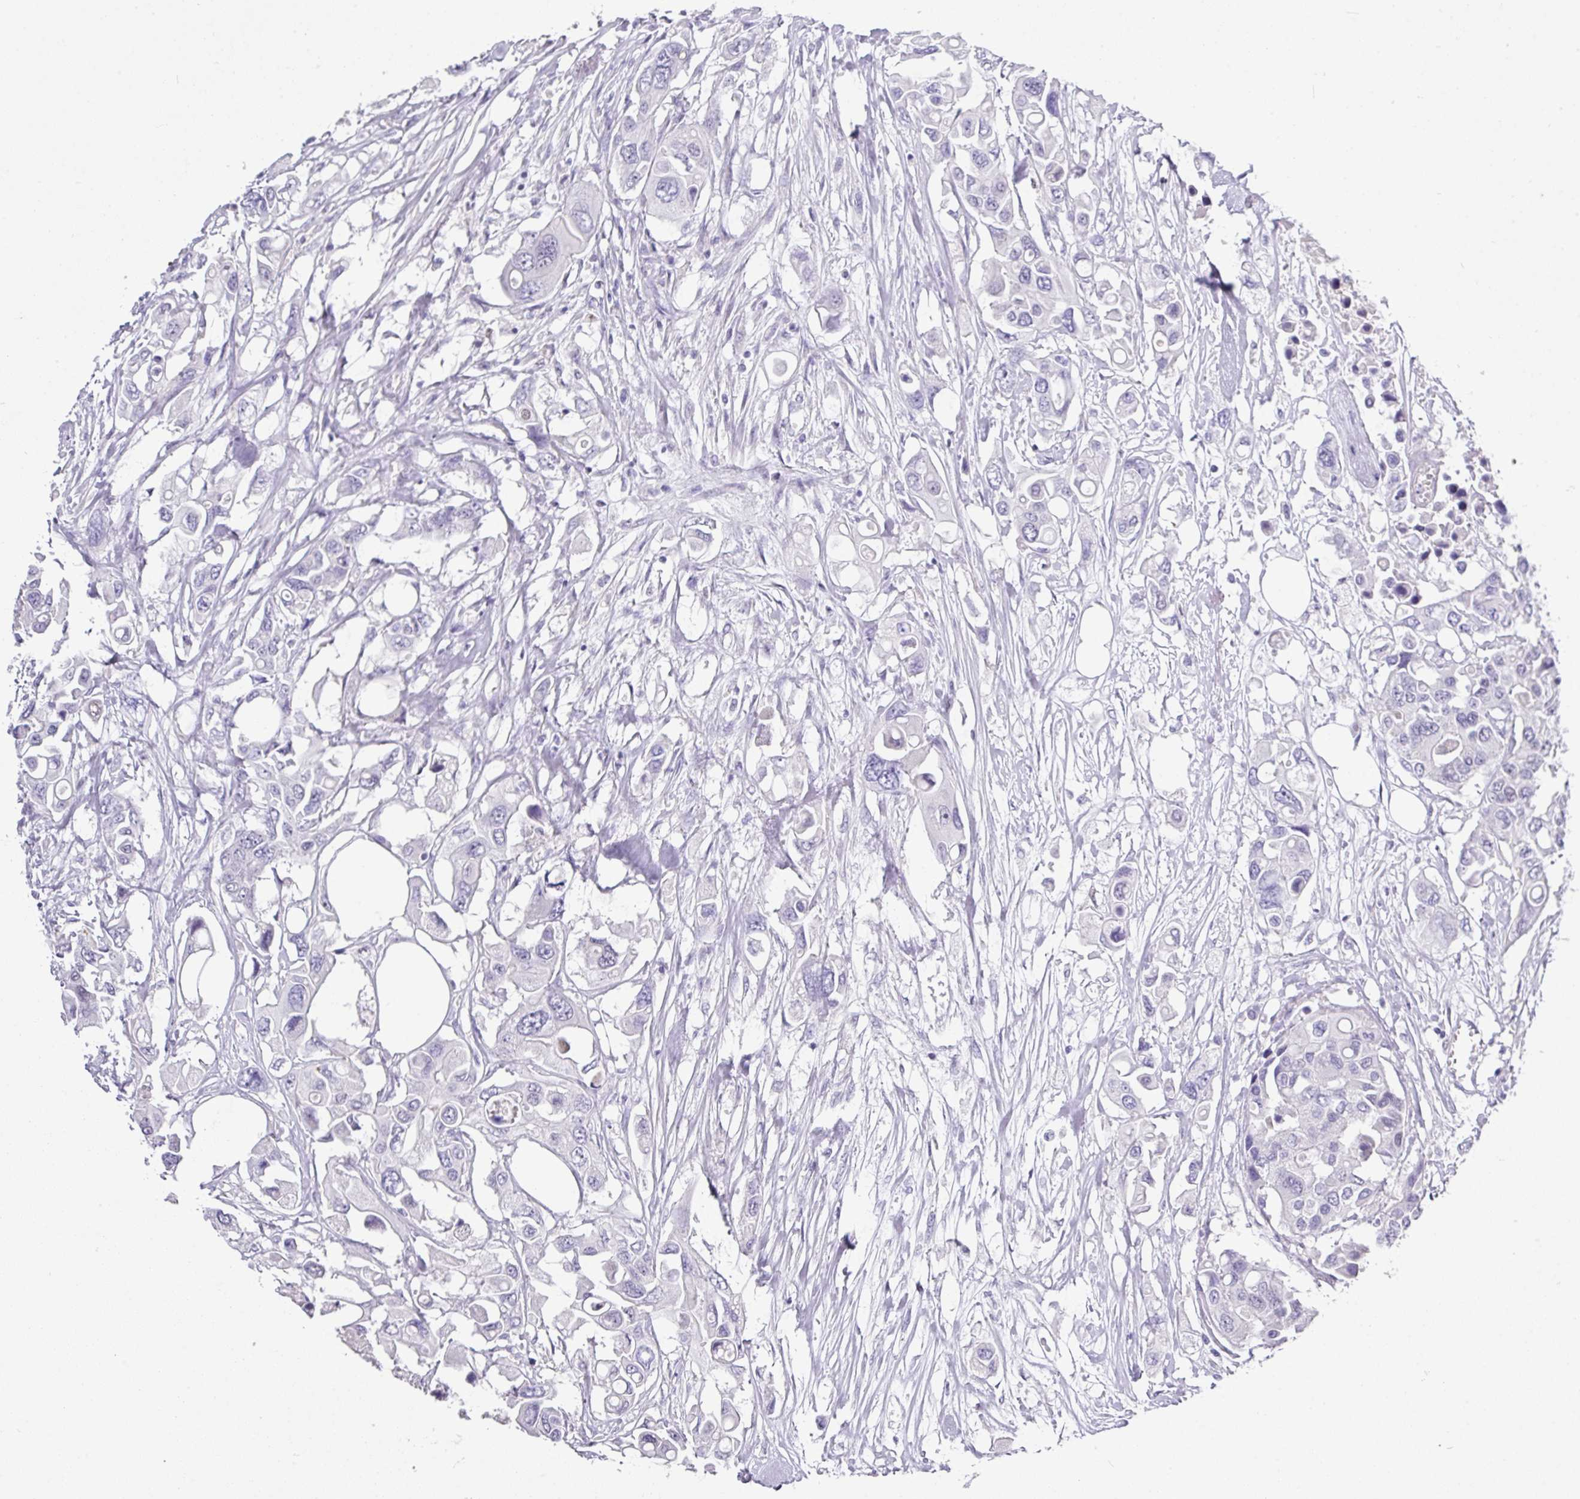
{"staining": {"intensity": "negative", "quantity": "none", "location": "none"}, "tissue": "colorectal cancer", "cell_type": "Tumor cells", "image_type": "cancer", "snomed": [{"axis": "morphology", "description": "Adenocarcinoma, NOS"}, {"axis": "topography", "description": "Colon"}], "caption": "Immunohistochemistry (IHC) of human colorectal cancer (adenocarcinoma) displays no staining in tumor cells.", "gene": "BCL11A", "patient": {"sex": "male", "age": 77}}